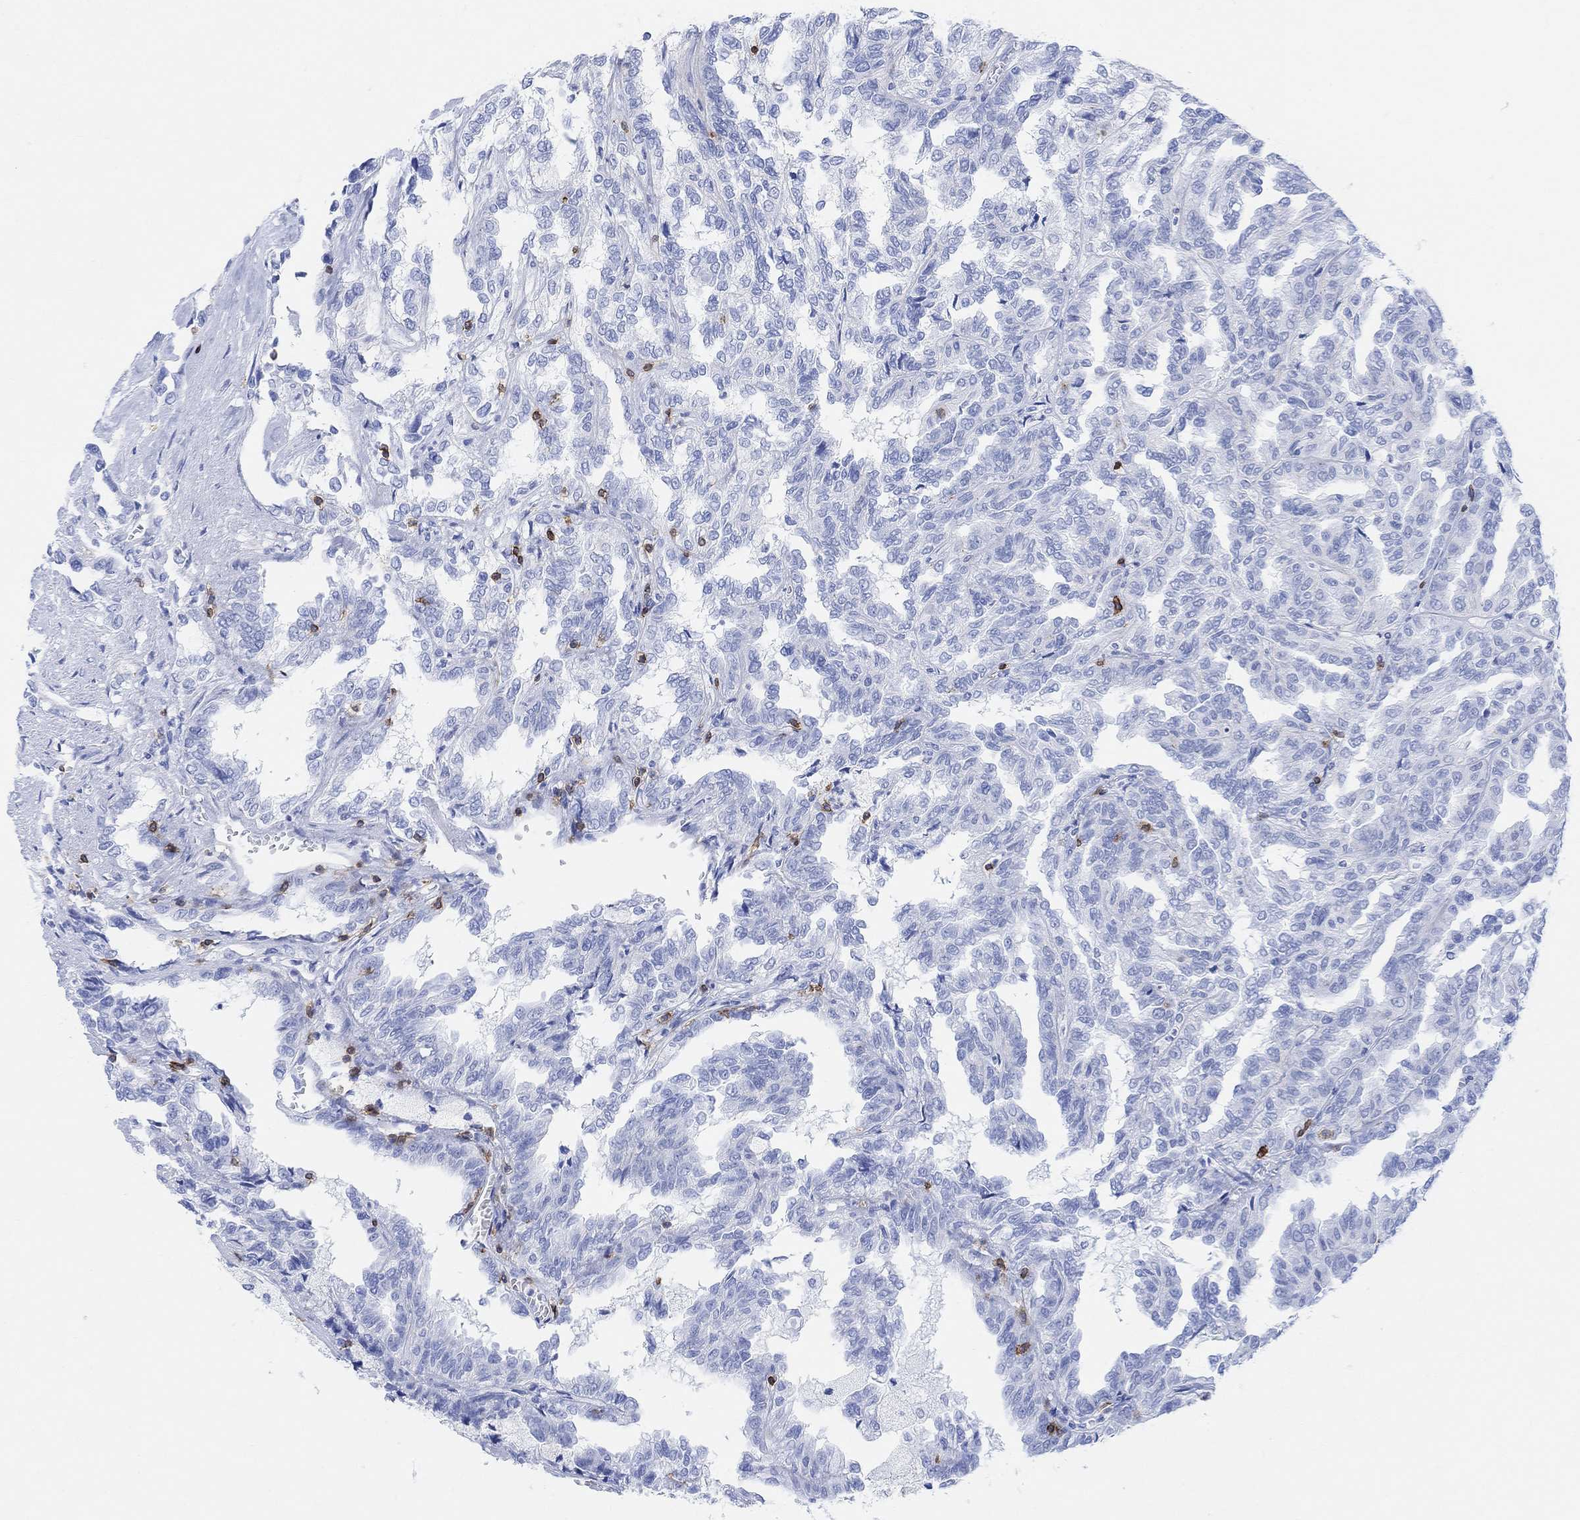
{"staining": {"intensity": "negative", "quantity": "none", "location": "none"}, "tissue": "renal cancer", "cell_type": "Tumor cells", "image_type": "cancer", "snomed": [{"axis": "morphology", "description": "Adenocarcinoma, NOS"}, {"axis": "topography", "description": "Kidney"}], "caption": "The immunohistochemistry (IHC) image has no significant positivity in tumor cells of adenocarcinoma (renal) tissue. Nuclei are stained in blue.", "gene": "GPR65", "patient": {"sex": "male", "age": 79}}